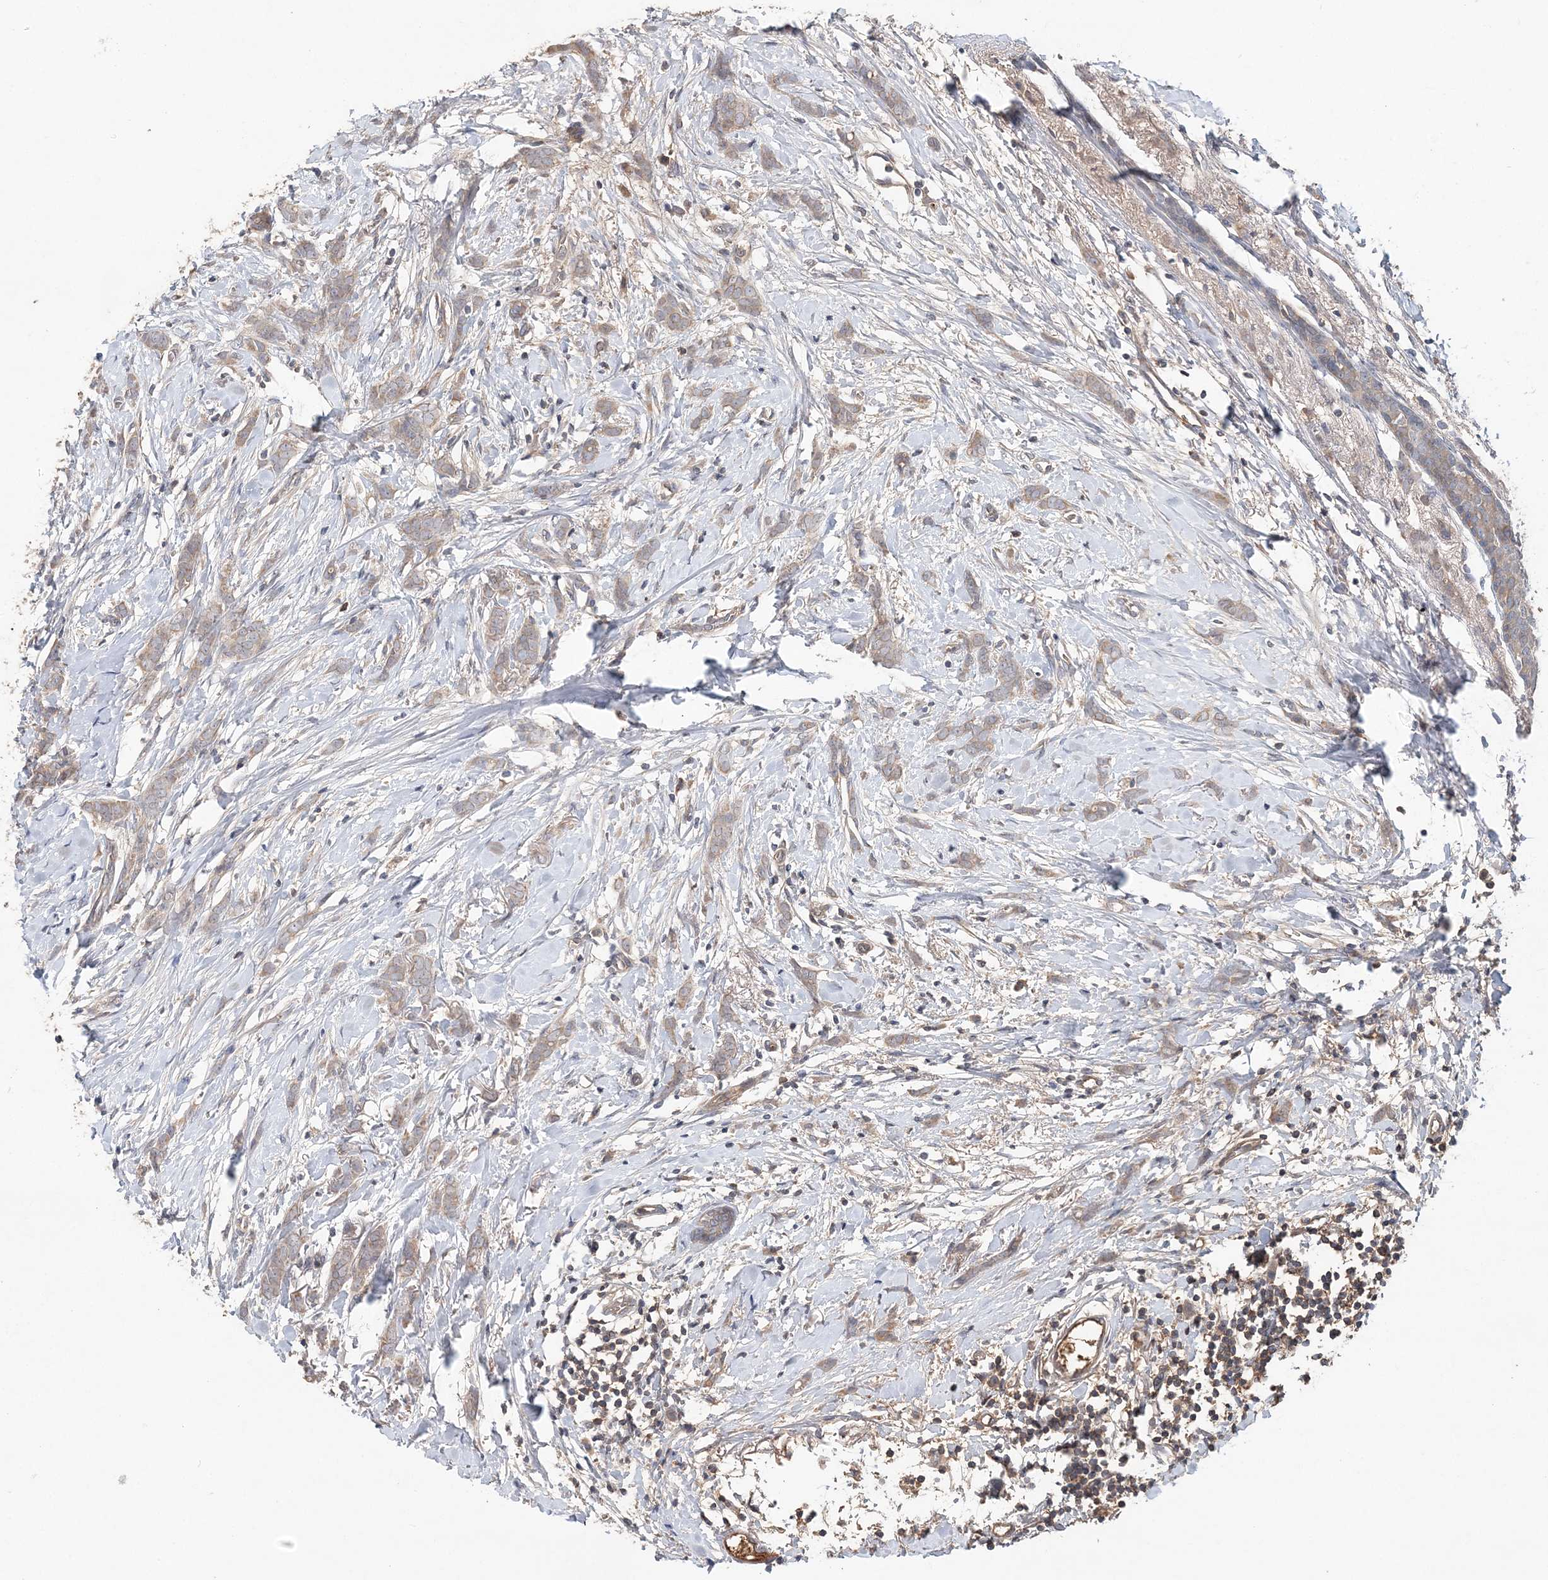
{"staining": {"intensity": "weak", "quantity": ">75%", "location": "cytoplasmic/membranous"}, "tissue": "breast cancer", "cell_type": "Tumor cells", "image_type": "cancer", "snomed": [{"axis": "morphology", "description": "Lobular carcinoma, in situ"}, {"axis": "morphology", "description": "Lobular carcinoma"}, {"axis": "topography", "description": "Breast"}], "caption": "This micrograph demonstrates IHC staining of human breast lobular carcinoma in situ, with low weak cytoplasmic/membranous staining in about >75% of tumor cells.", "gene": "SYCP3", "patient": {"sex": "female", "age": 41}}